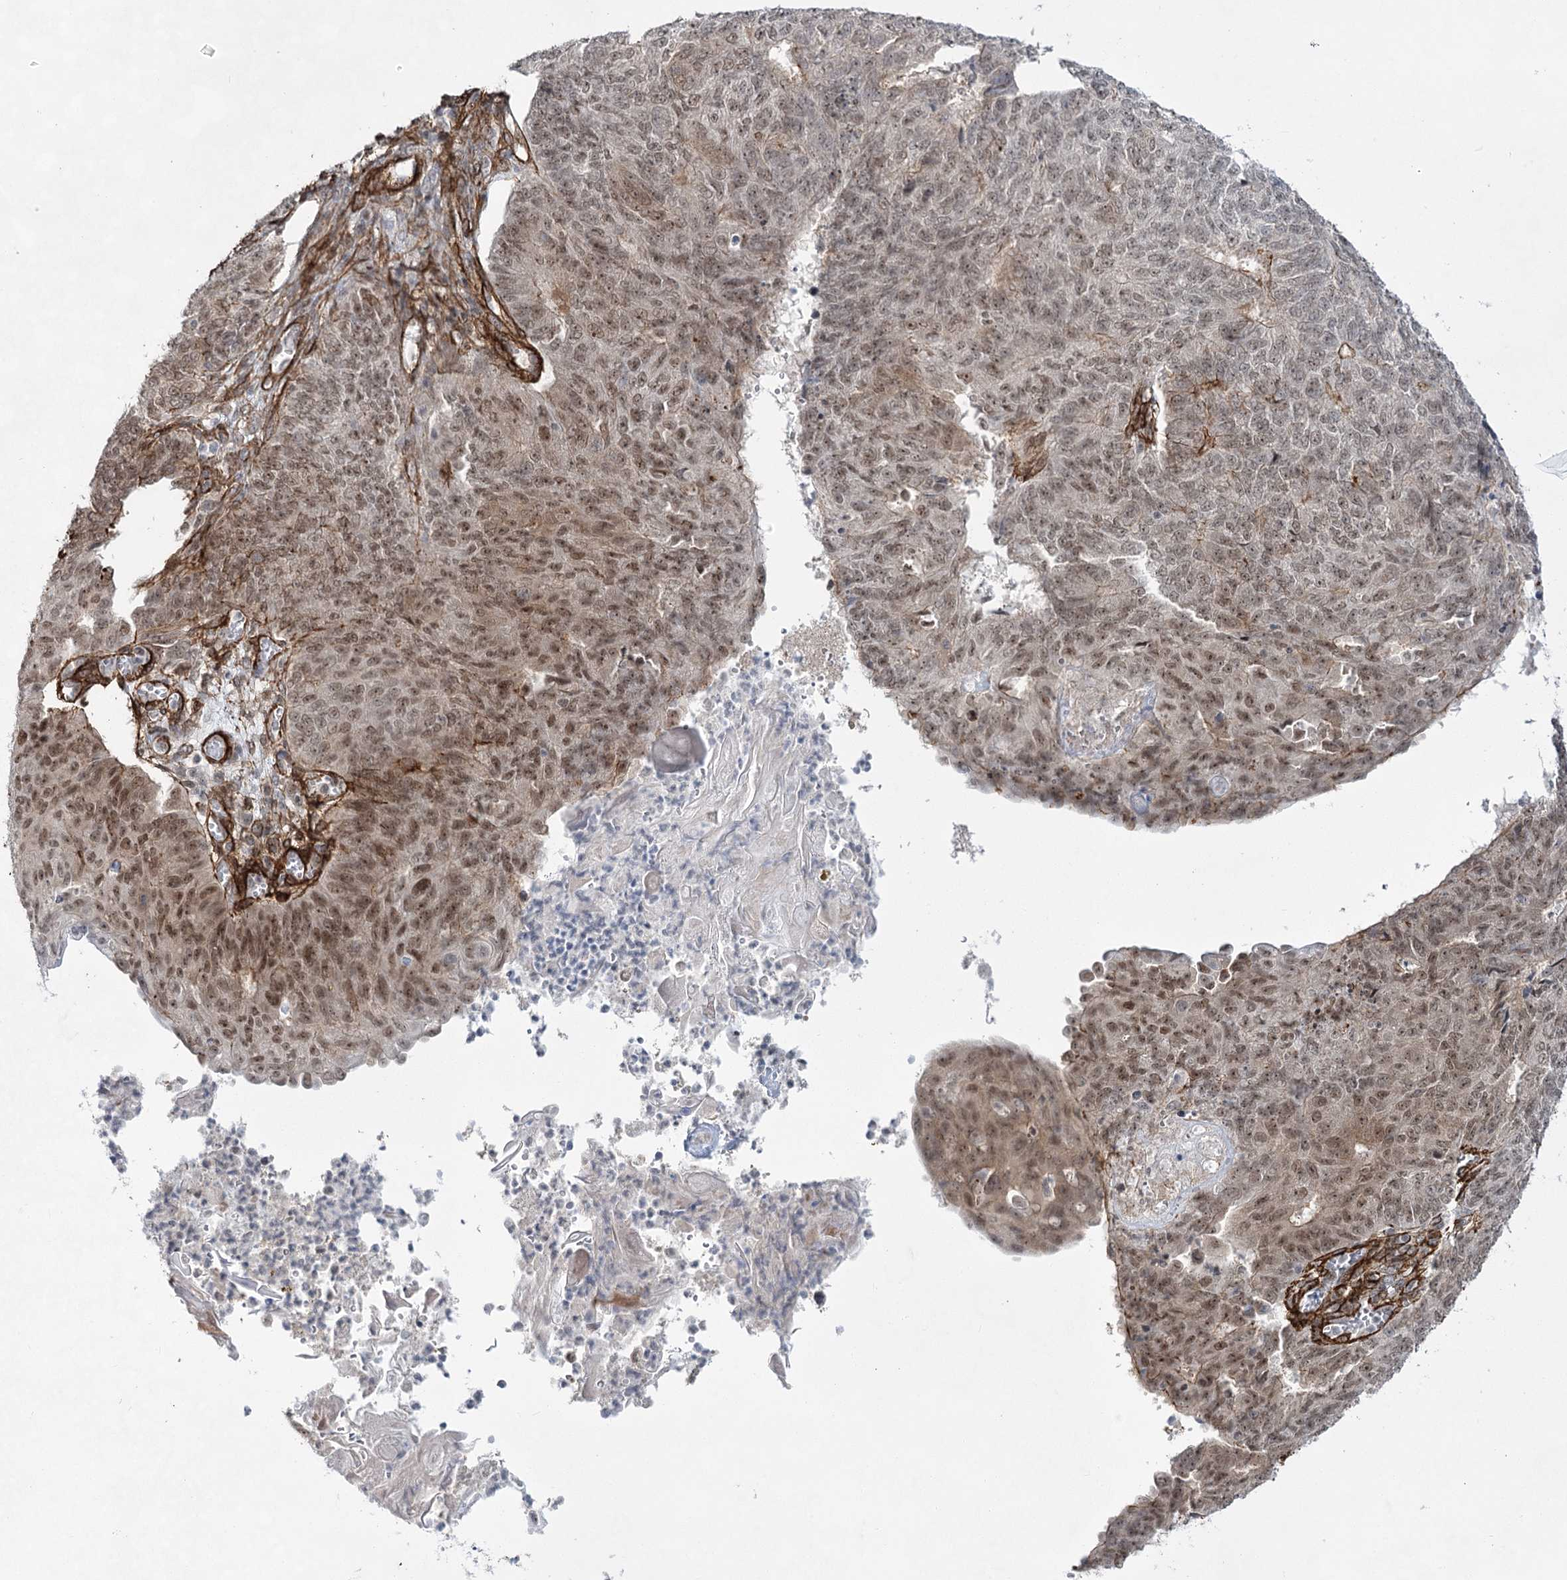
{"staining": {"intensity": "moderate", "quantity": "25%-75%", "location": "nuclear"}, "tissue": "endometrial cancer", "cell_type": "Tumor cells", "image_type": "cancer", "snomed": [{"axis": "morphology", "description": "Adenocarcinoma, NOS"}, {"axis": "topography", "description": "Endometrium"}], "caption": "High-magnification brightfield microscopy of endometrial cancer stained with DAB (brown) and counterstained with hematoxylin (blue). tumor cells exhibit moderate nuclear positivity is identified in approximately25%-75% of cells.", "gene": "CWF19L1", "patient": {"sex": "female", "age": 32}}